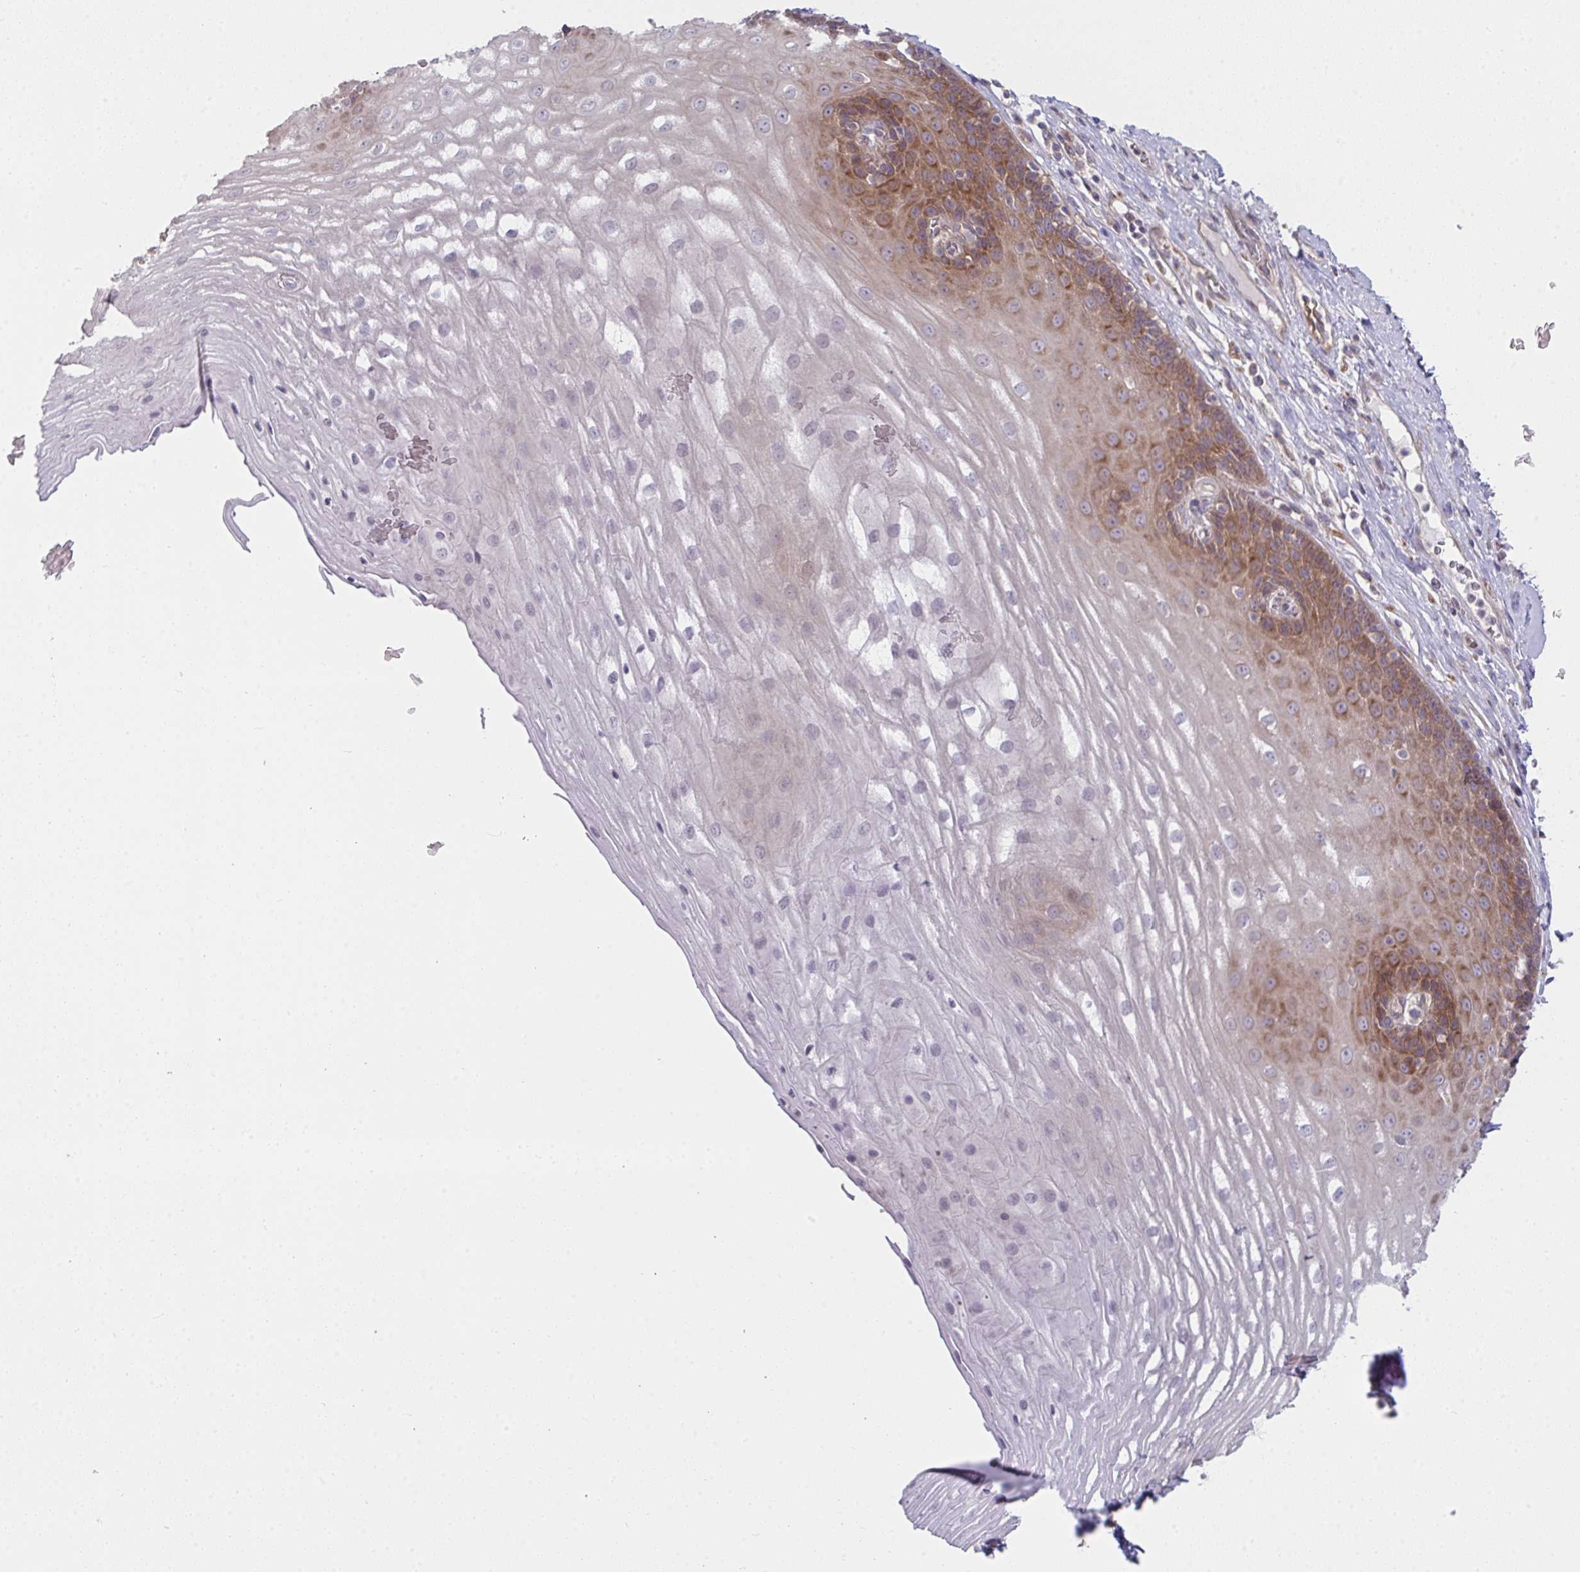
{"staining": {"intensity": "moderate", "quantity": "25%-75%", "location": "cytoplasmic/membranous"}, "tissue": "esophagus", "cell_type": "Squamous epithelial cells", "image_type": "normal", "snomed": [{"axis": "morphology", "description": "Normal tissue, NOS"}, {"axis": "topography", "description": "Esophagus"}], "caption": "Esophagus stained for a protein reveals moderate cytoplasmic/membranous positivity in squamous epithelial cells. The protein of interest is stained brown, and the nuclei are stained in blue (DAB IHC with brightfield microscopy, high magnification).", "gene": "CASP9", "patient": {"sex": "male", "age": 62}}